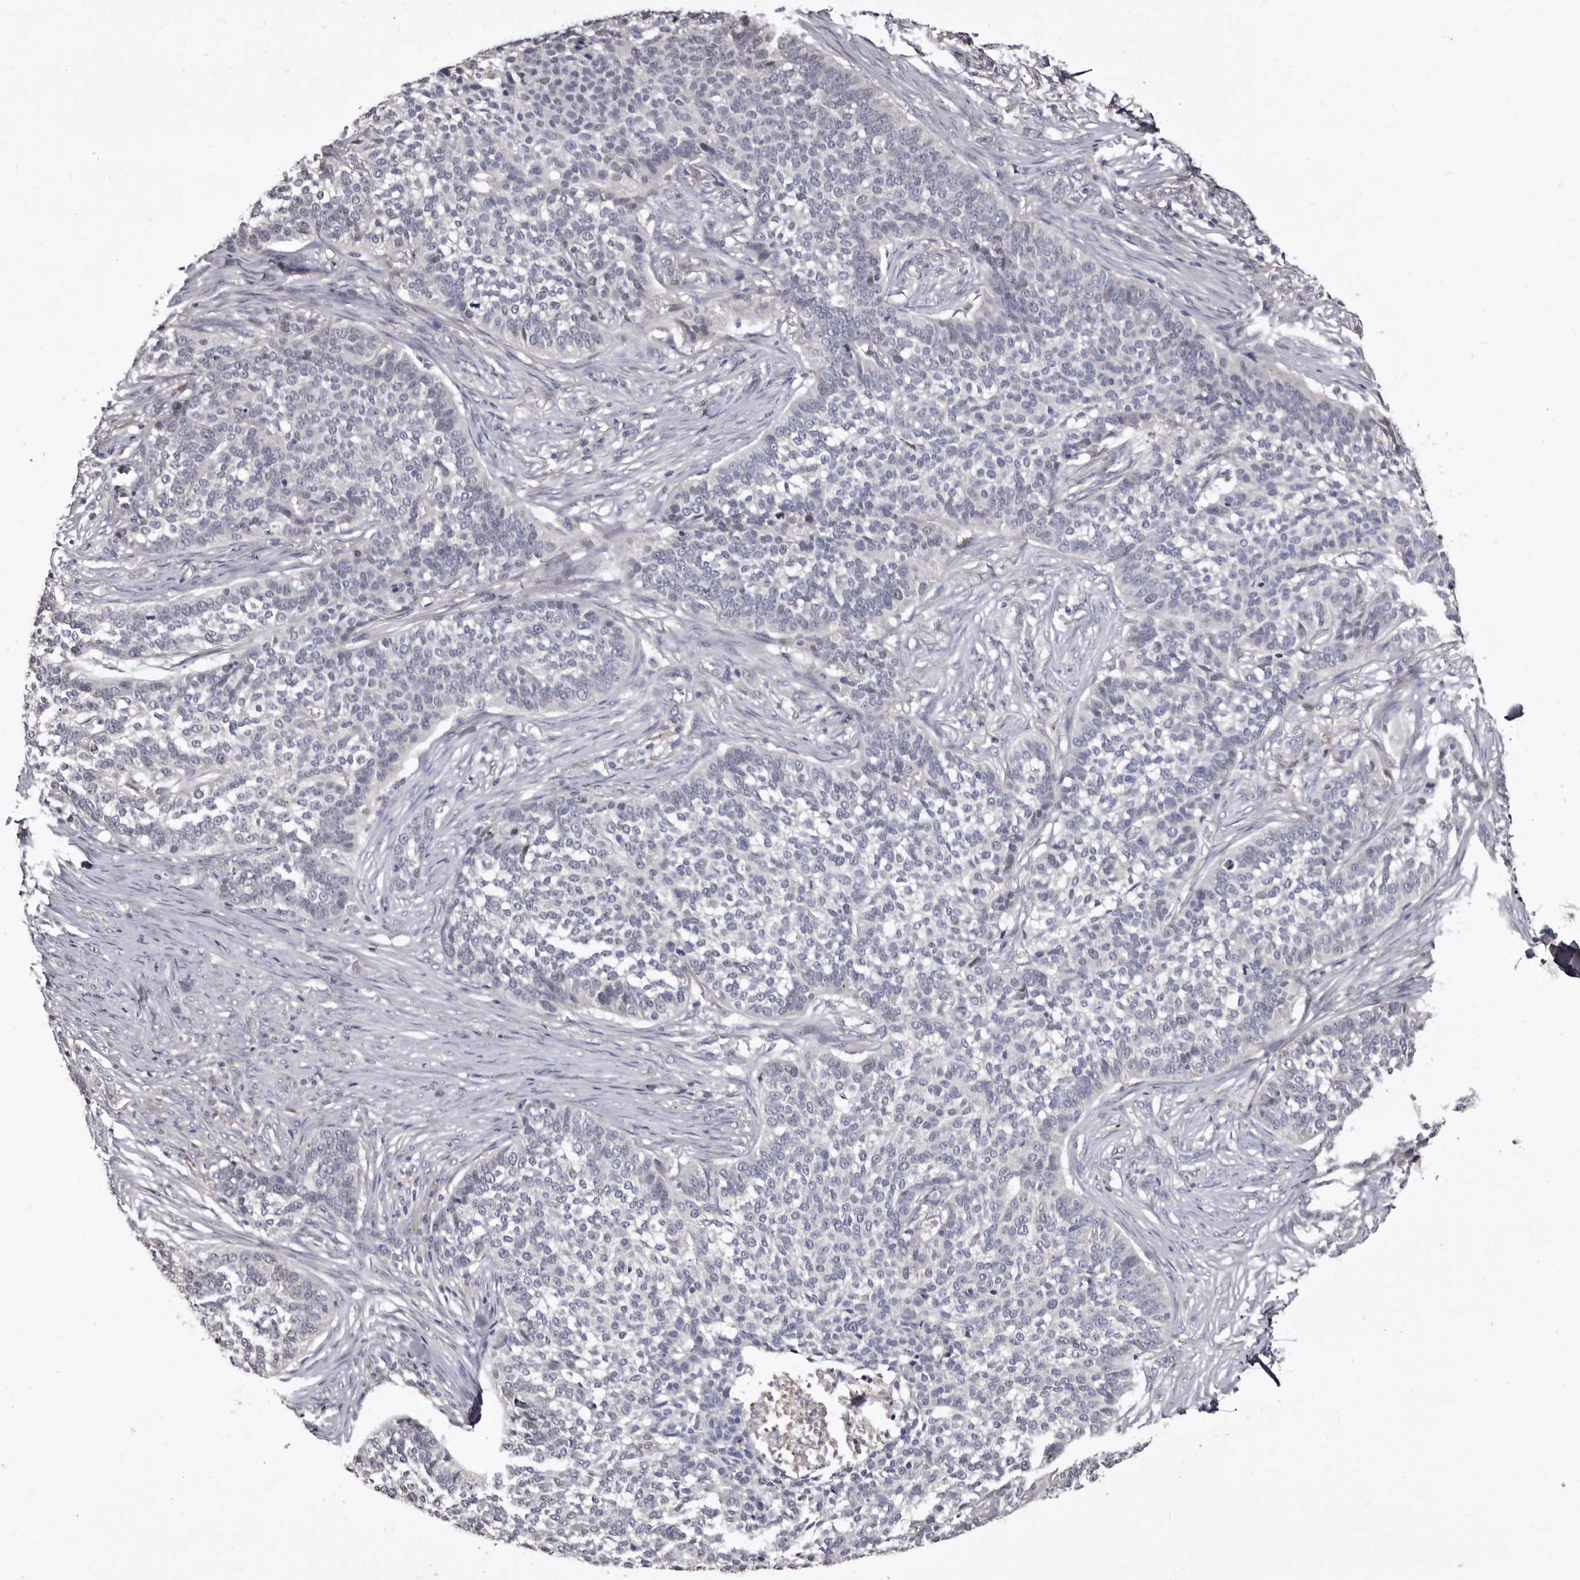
{"staining": {"intensity": "negative", "quantity": "none", "location": "none"}, "tissue": "skin cancer", "cell_type": "Tumor cells", "image_type": "cancer", "snomed": [{"axis": "morphology", "description": "Basal cell carcinoma"}, {"axis": "topography", "description": "Skin"}], "caption": "Micrograph shows no protein positivity in tumor cells of basal cell carcinoma (skin) tissue. (DAB immunohistochemistry (IHC) visualized using brightfield microscopy, high magnification).", "gene": "SLC10A4", "patient": {"sex": "male", "age": 85}}